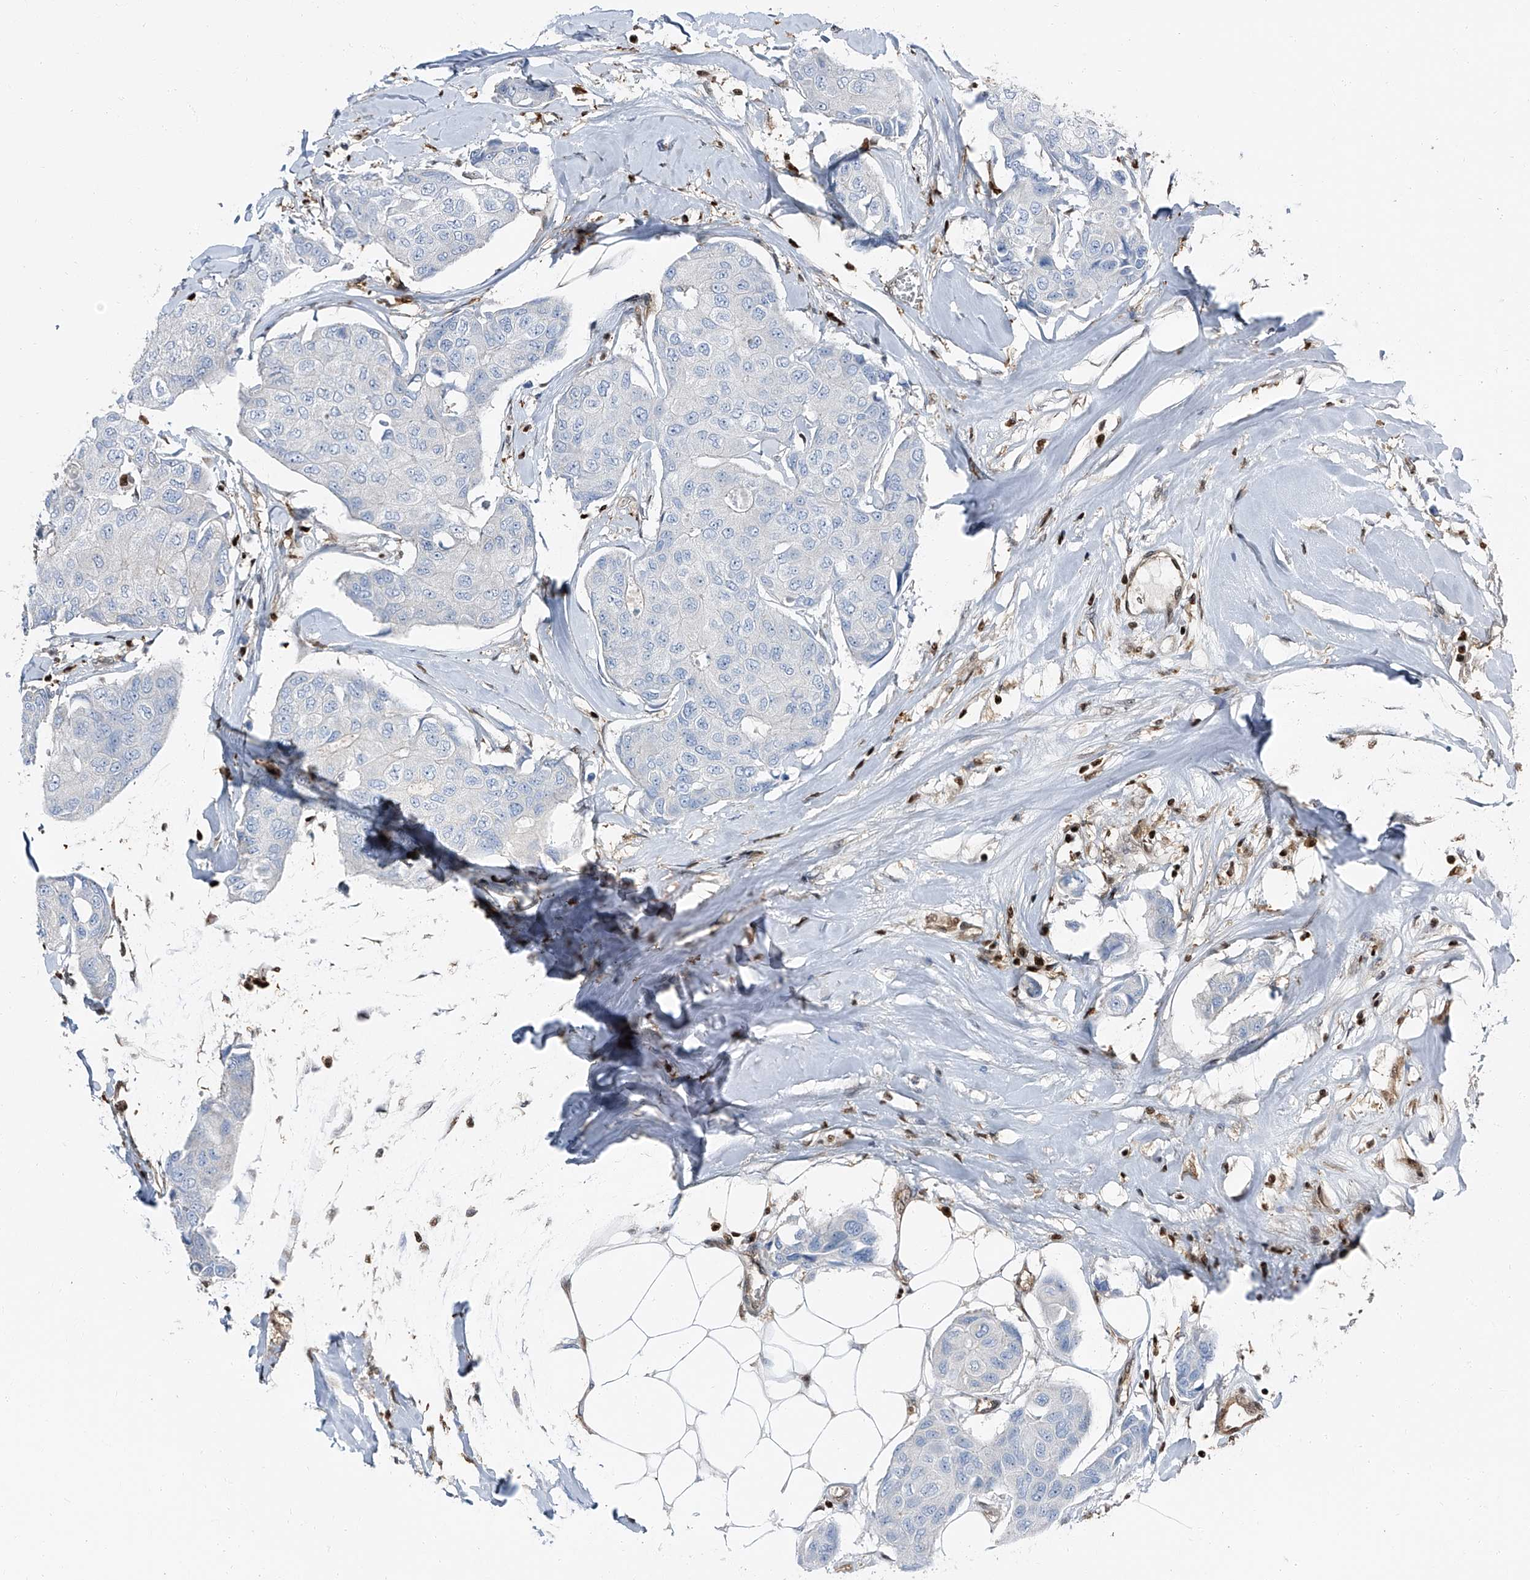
{"staining": {"intensity": "negative", "quantity": "none", "location": "none"}, "tissue": "breast cancer", "cell_type": "Tumor cells", "image_type": "cancer", "snomed": [{"axis": "morphology", "description": "Duct carcinoma"}, {"axis": "topography", "description": "Breast"}], "caption": "Breast cancer was stained to show a protein in brown. There is no significant staining in tumor cells. The staining was performed using DAB to visualize the protein expression in brown, while the nuclei were stained in blue with hematoxylin (Magnification: 20x).", "gene": "PSMB10", "patient": {"sex": "female", "age": 80}}